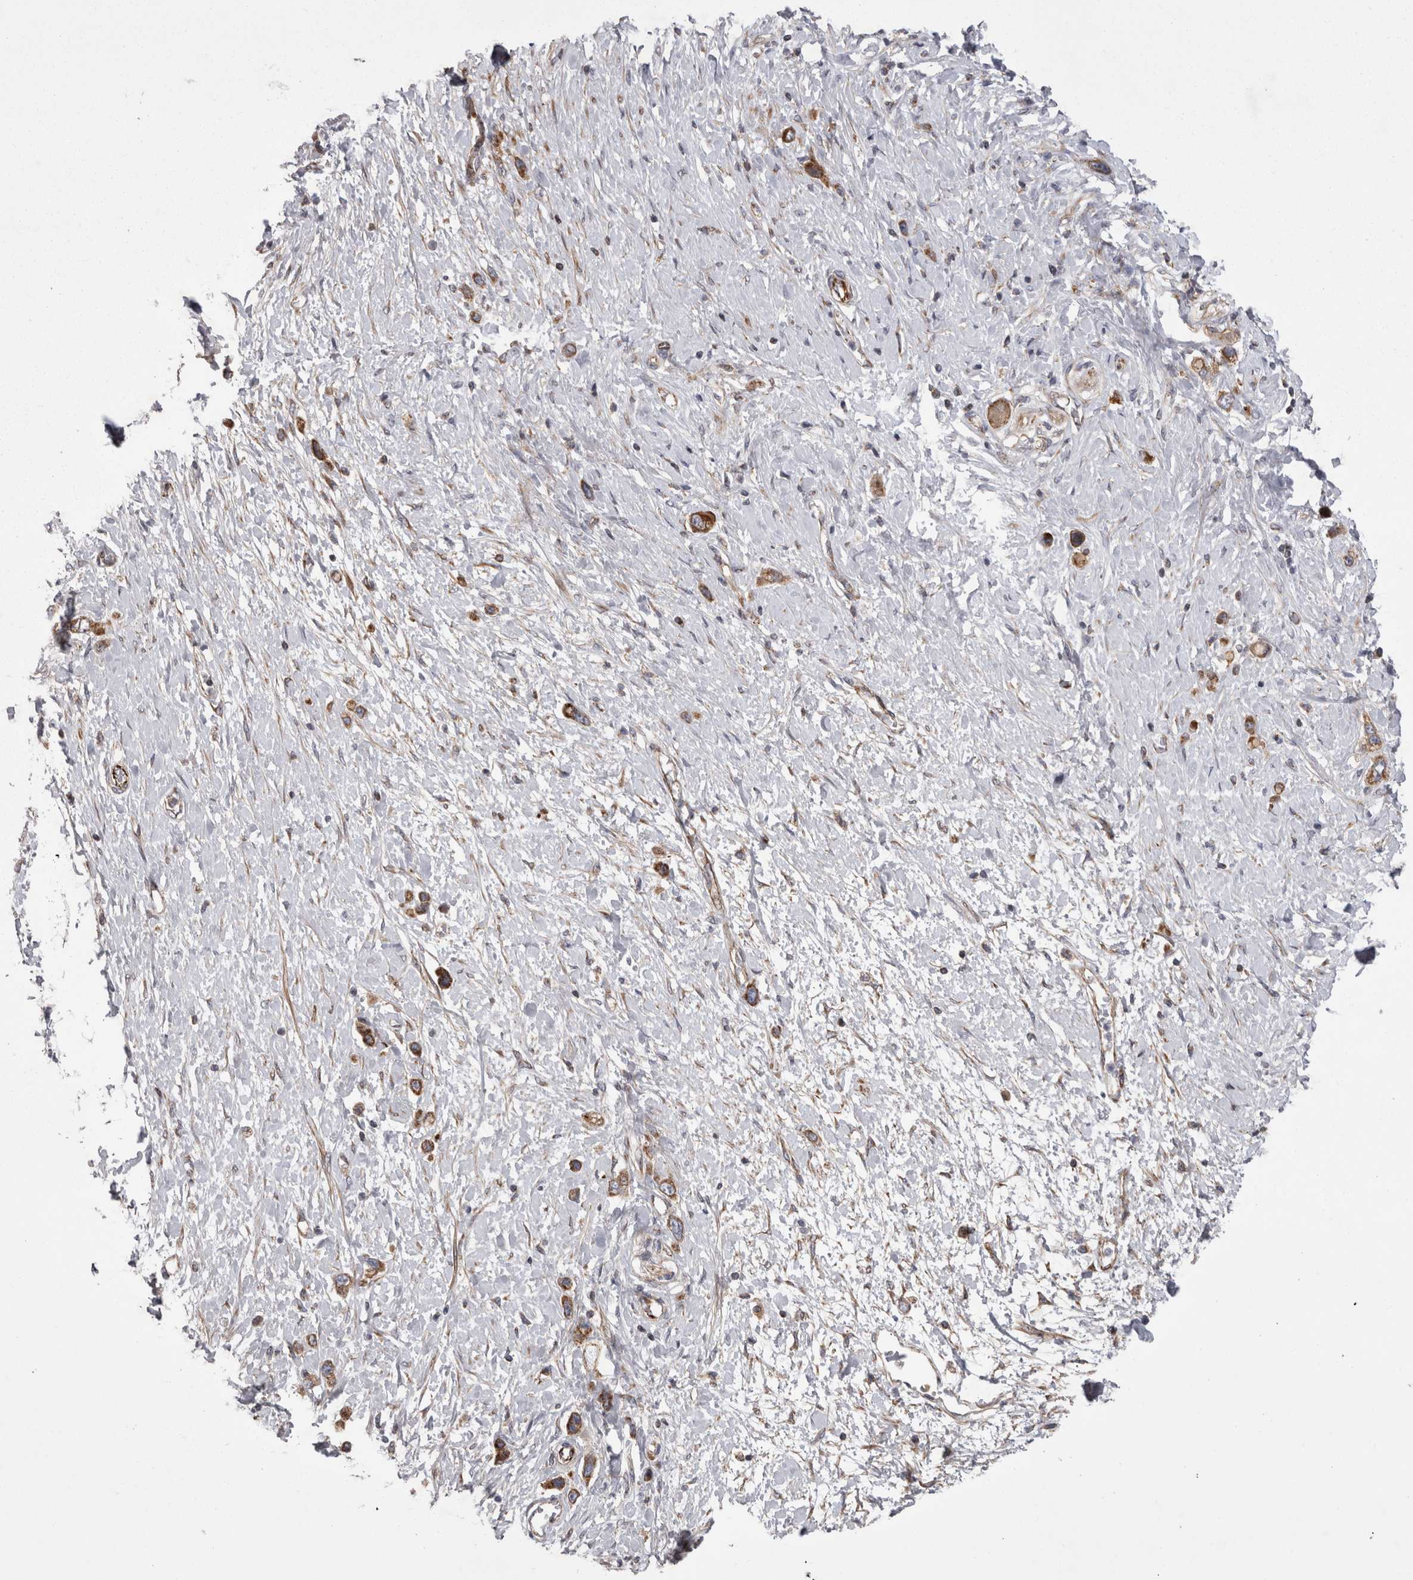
{"staining": {"intensity": "strong", "quantity": ">75%", "location": "cytoplasmic/membranous"}, "tissue": "stomach cancer", "cell_type": "Tumor cells", "image_type": "cancer", "snomed": [{"axis": "morphology", "description": "Adenocarcinoma, NOS"}, {"axis": "topography", "description": "Stomach"}], "caption": "Stomach adenocarcinoma tissue shows strong cytoplasmic/membranous positivity in approximately >75% of tumor cells", "gene": "TSPOAP1", "patient": {"sex": "female", "age": 65}}